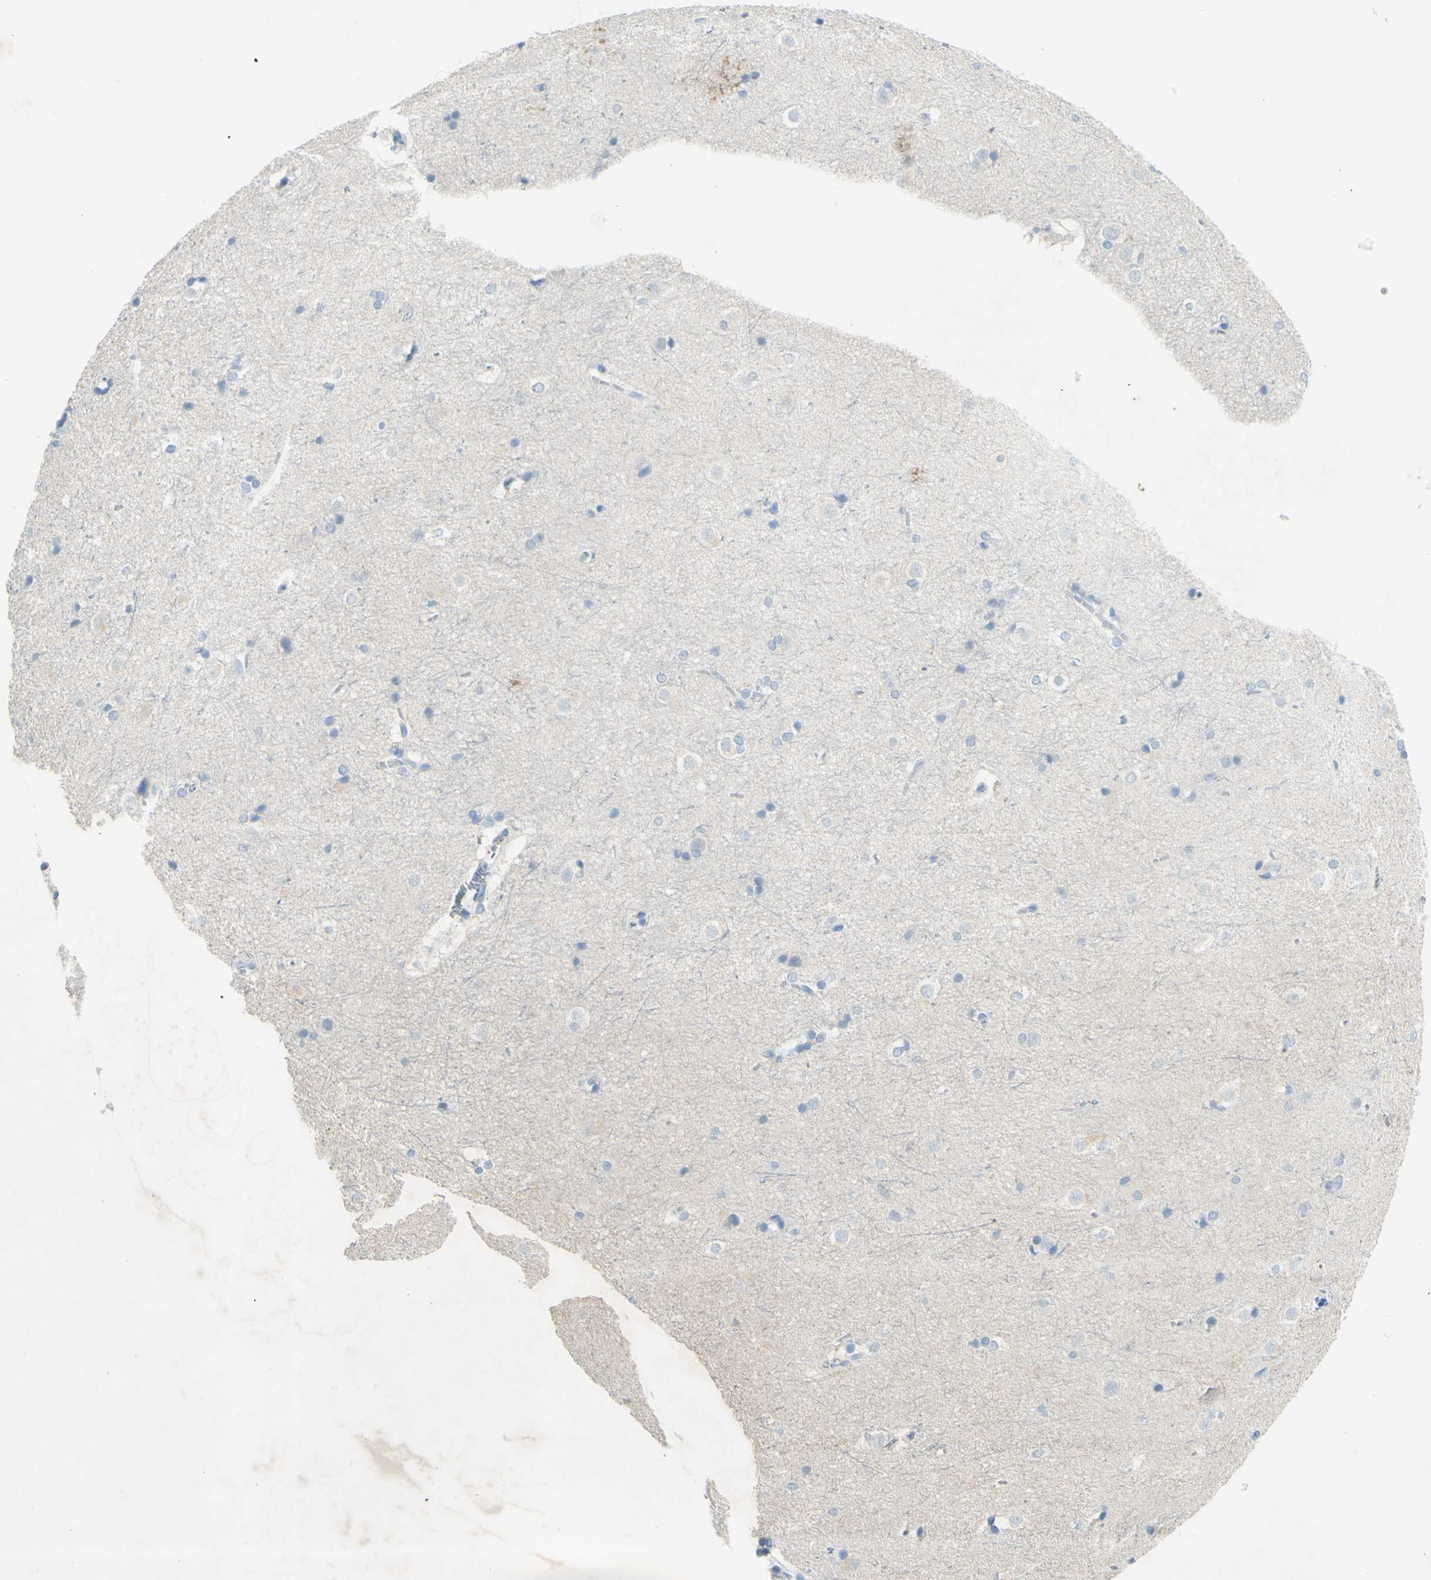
{"staining": {"intensity": "negative", "quantity": "none", "location": "none"}, "tissue": "caudate", "cell_type": "Glial cells", "image_type": "normal", "snomed": [{"axis": "morphology", "description": "Normal tissue, NOS"}, {"axis": "topography", "description": "Lateral ventricle wall"}], "caption": "An immunohistochemistry (IHC) image of benign caudate is shown. There is no staining in glial cells of caudate.", "gene": "GDF15", "patient": {"sex": "female", "age": 19}}